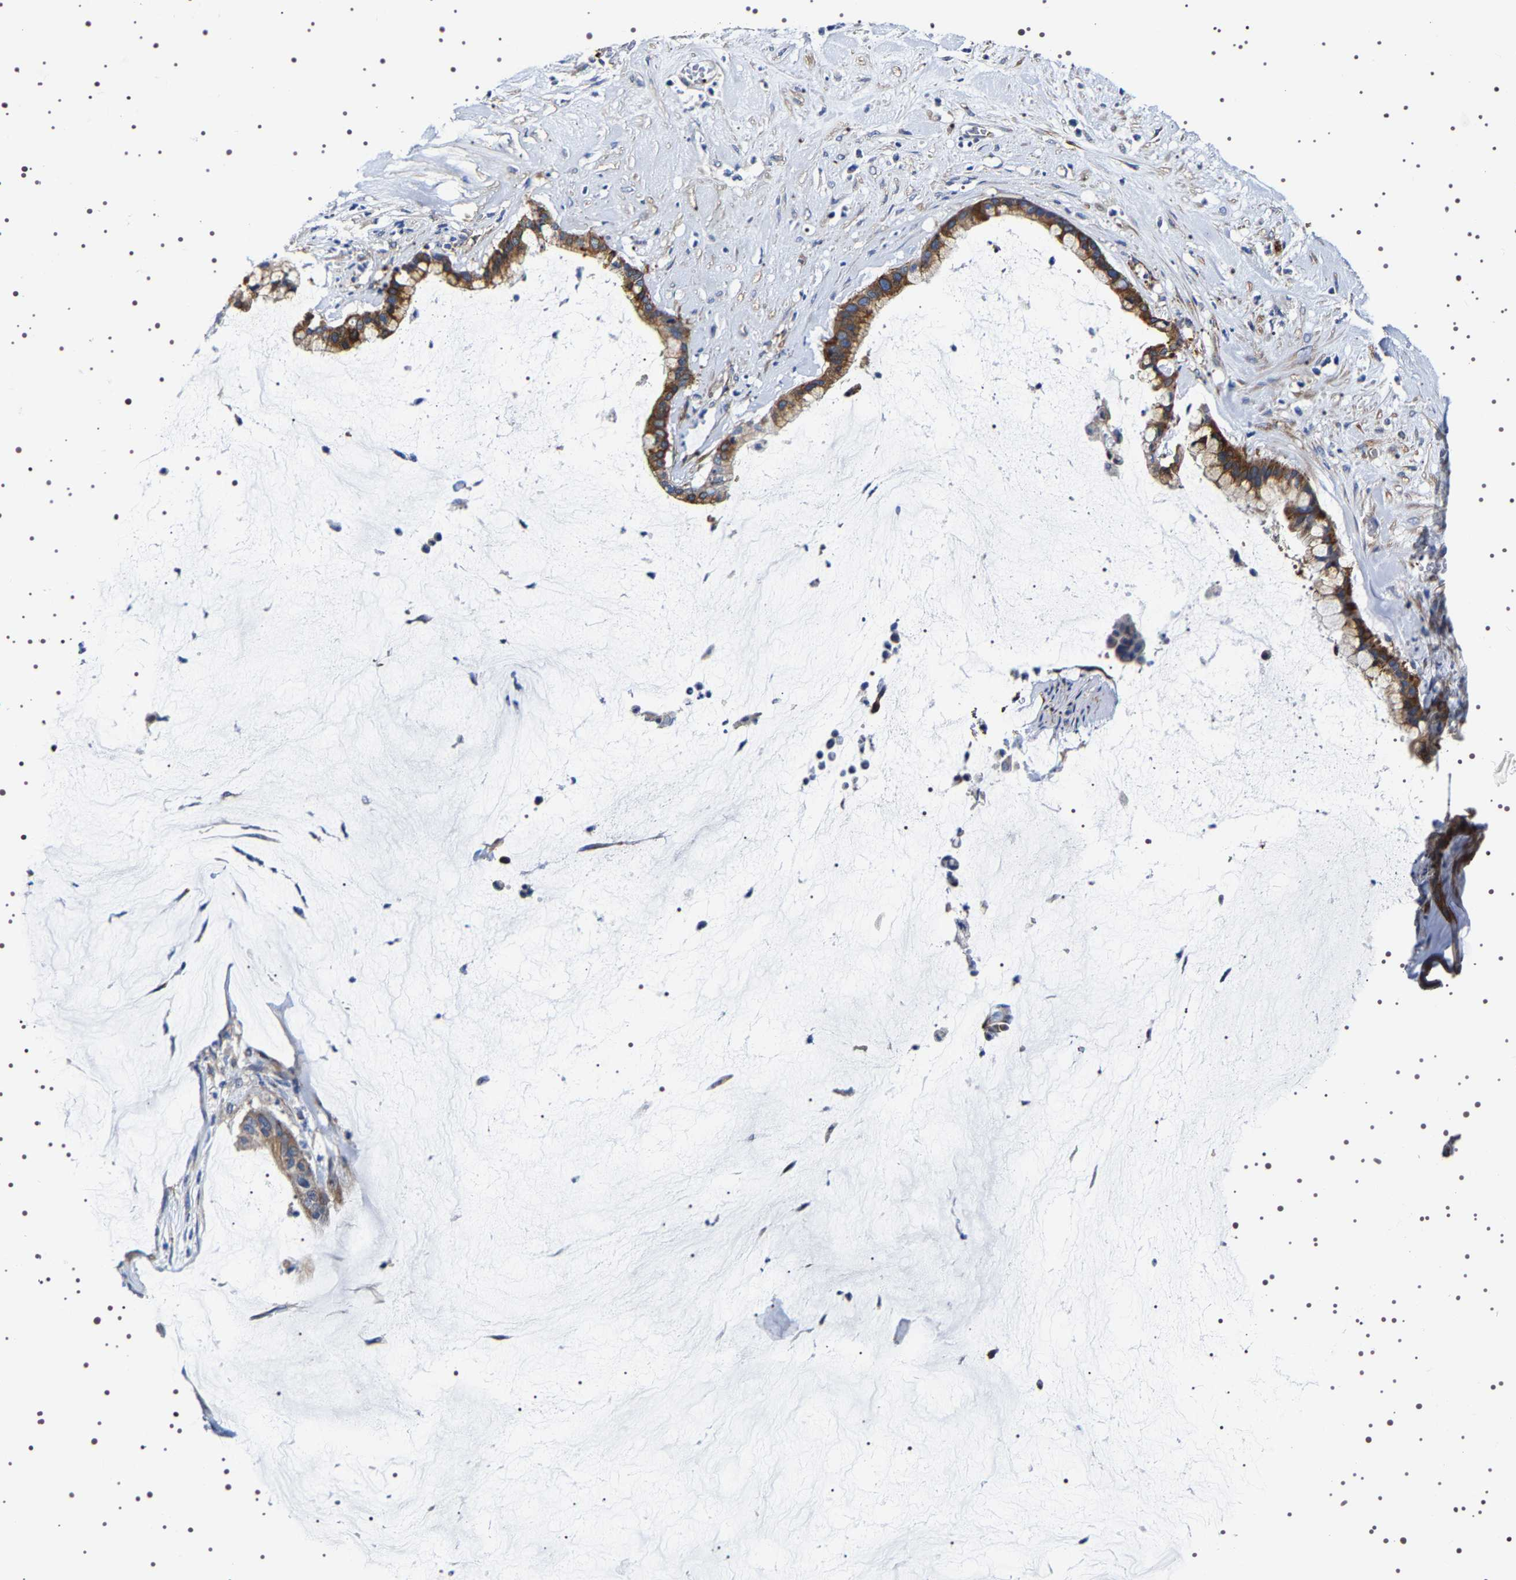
{"staining": {"intensity": "strong", "quantity": ">75%", "location": "cytoplasmic/membranous"}, "tissue": "pancreatic cancer", "cell_type": "Tumor cells", "image_type": "cancer", "snomed": [{"axis": "morphology", "description": "Adenocarcinoma, NOS"}, {"axis": "topography", "description": "Pancreas"}], "caption": "An immunohistochemistry (IHC) photomicrograph of tumor tissue is shown. Protein staining in brown highlights strong cytoplasmic/membranous positivity in pancreatic cancer within tumor cells.", "gene": "SQLE", "patient": {"sex": "male", "age": 41}}